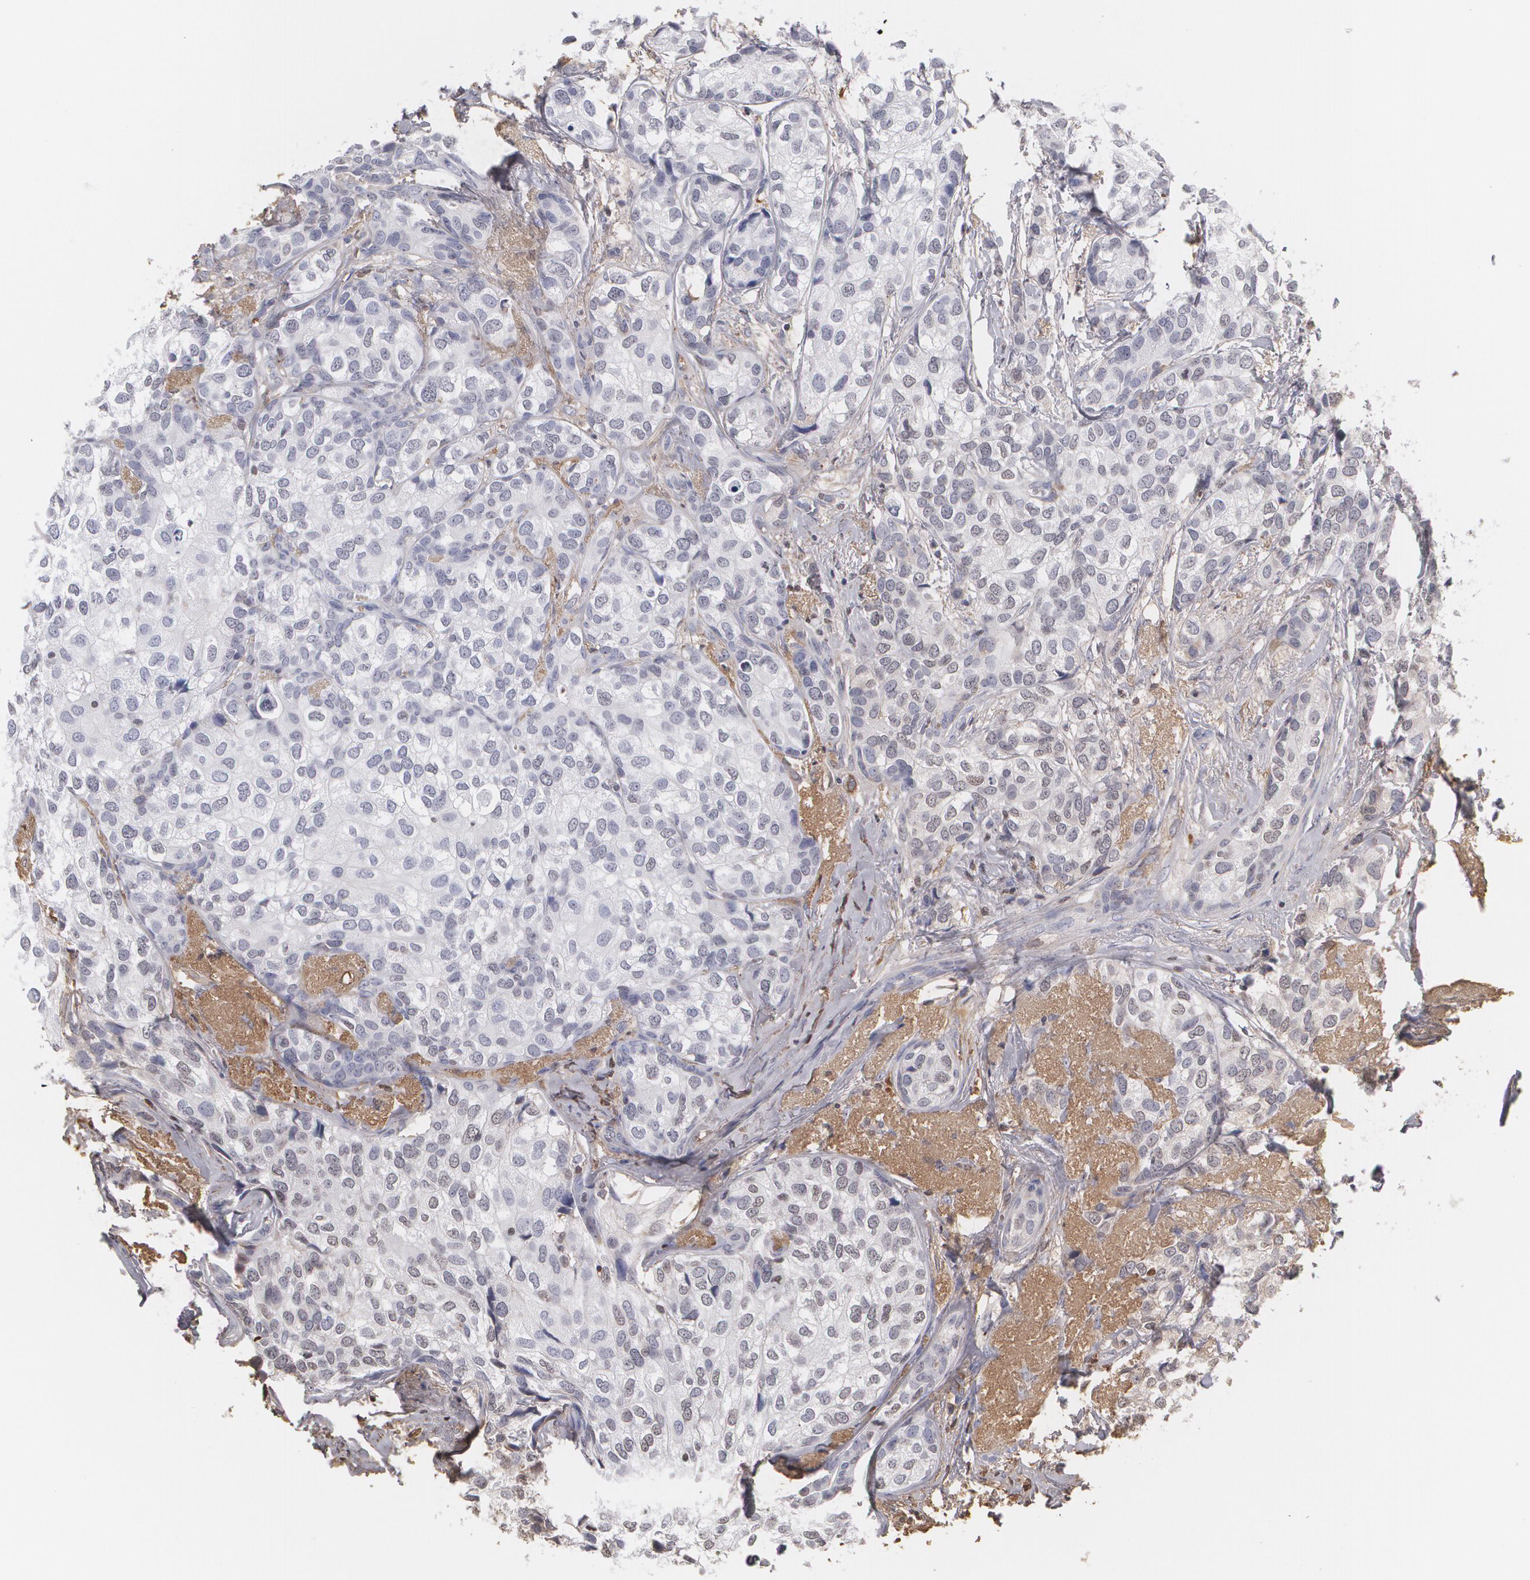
{"staining": {"intensity": "negative", "quantity": "none", "location": "none"}, "tissue": "breast cancer", "cell_type": "Tumor cells", "image_type": "cancer", "snomed": [{"axis": "morphology", "description": "Duct carcinoma"}, {"axis": "topography", "description": "Breast"}], "caption": "This is a micrograph of immunohistochemistry staining of breast cancer (intraductal carcinoma), which shows no staining in tumor cells.", "gene": "SERPINA1", "patient": {"sex": "female", "age": 68}}